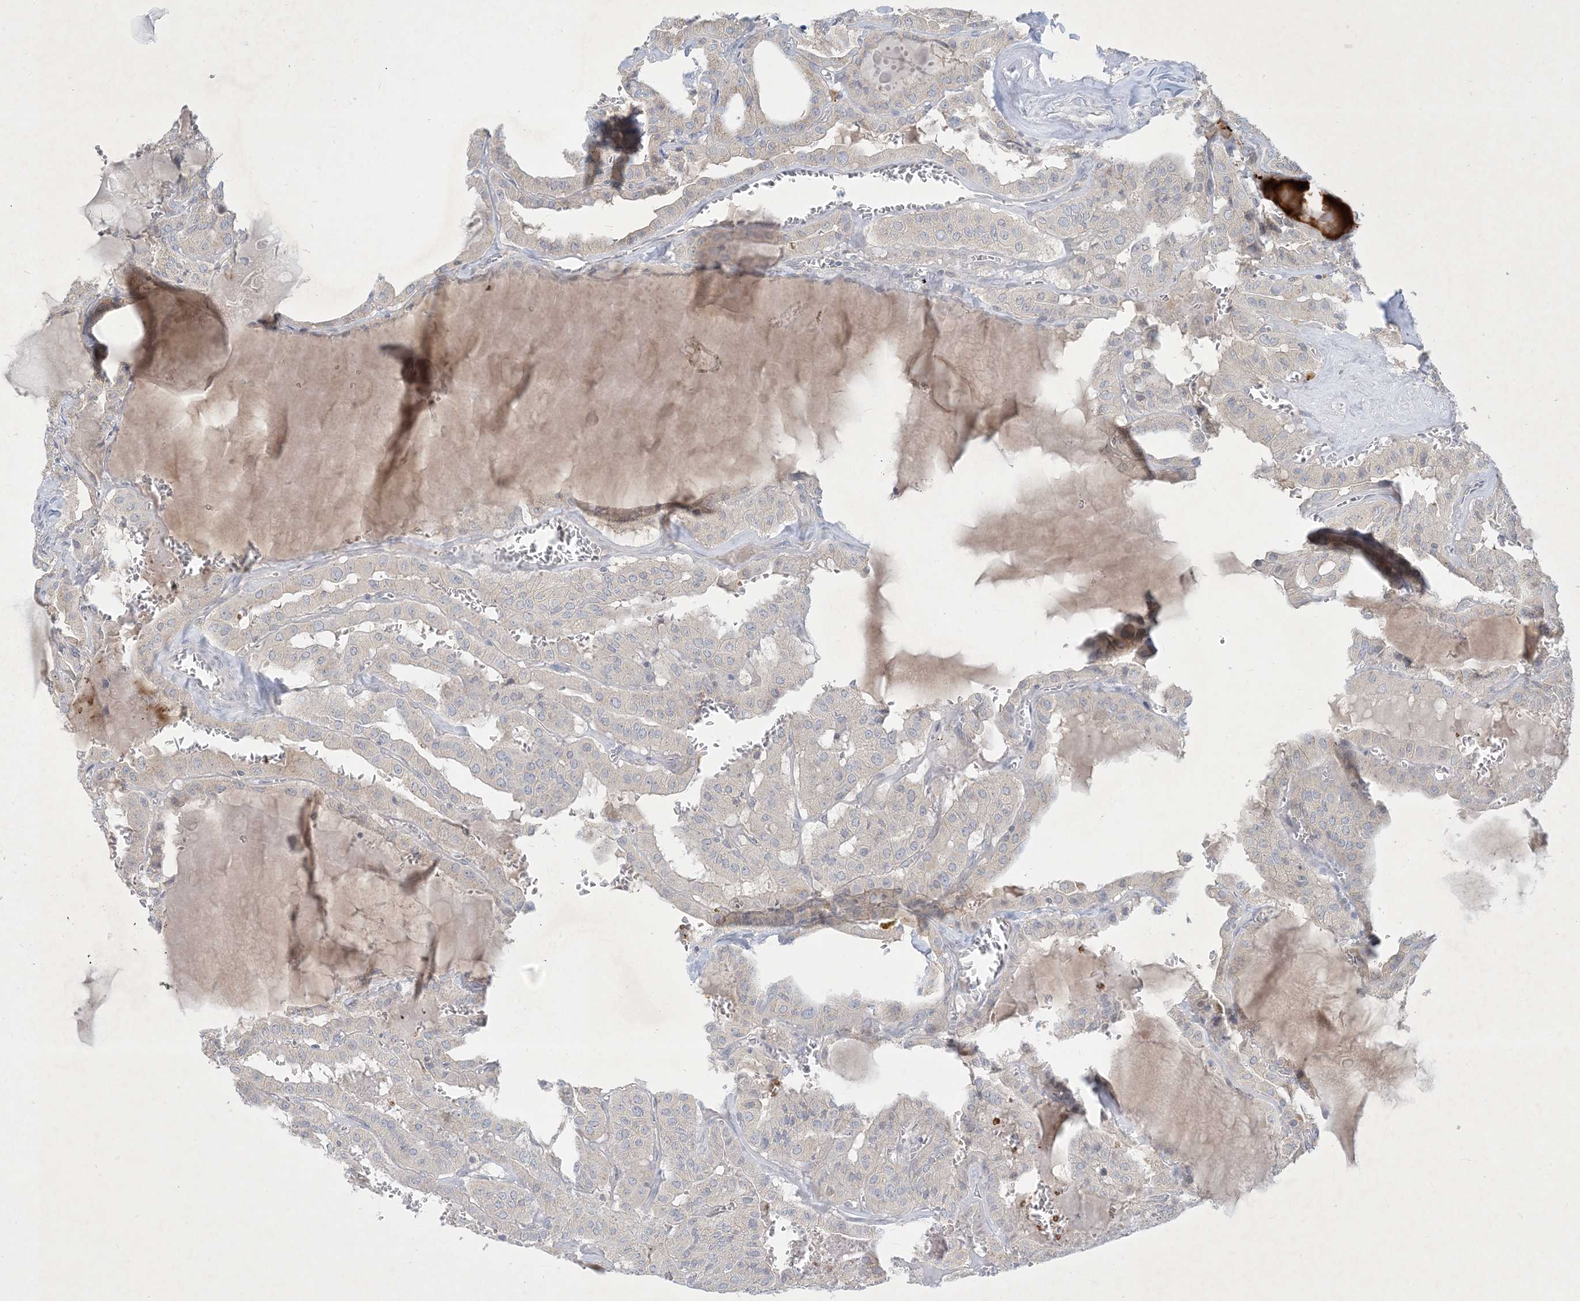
{"staining": {"intensity": "negative", "quantity": "none", "location": "none"}, "tissue": "thyroid cancer", "cell_type": "Tumor cells", "image_type": "cancer", "snomed": [{"axis": "morphology", "description": "Papillary adenocarcinoma, NOS"}, {"axis": "topography", "description": "Thyroid gland"}], "caption": "Histopathology image shows no protein expression in tumor cells of papillary adenocarcinoma (thyroid) tissue.", "gene": "CCDC14", "patient": {"sex": "male", "age": 52}}